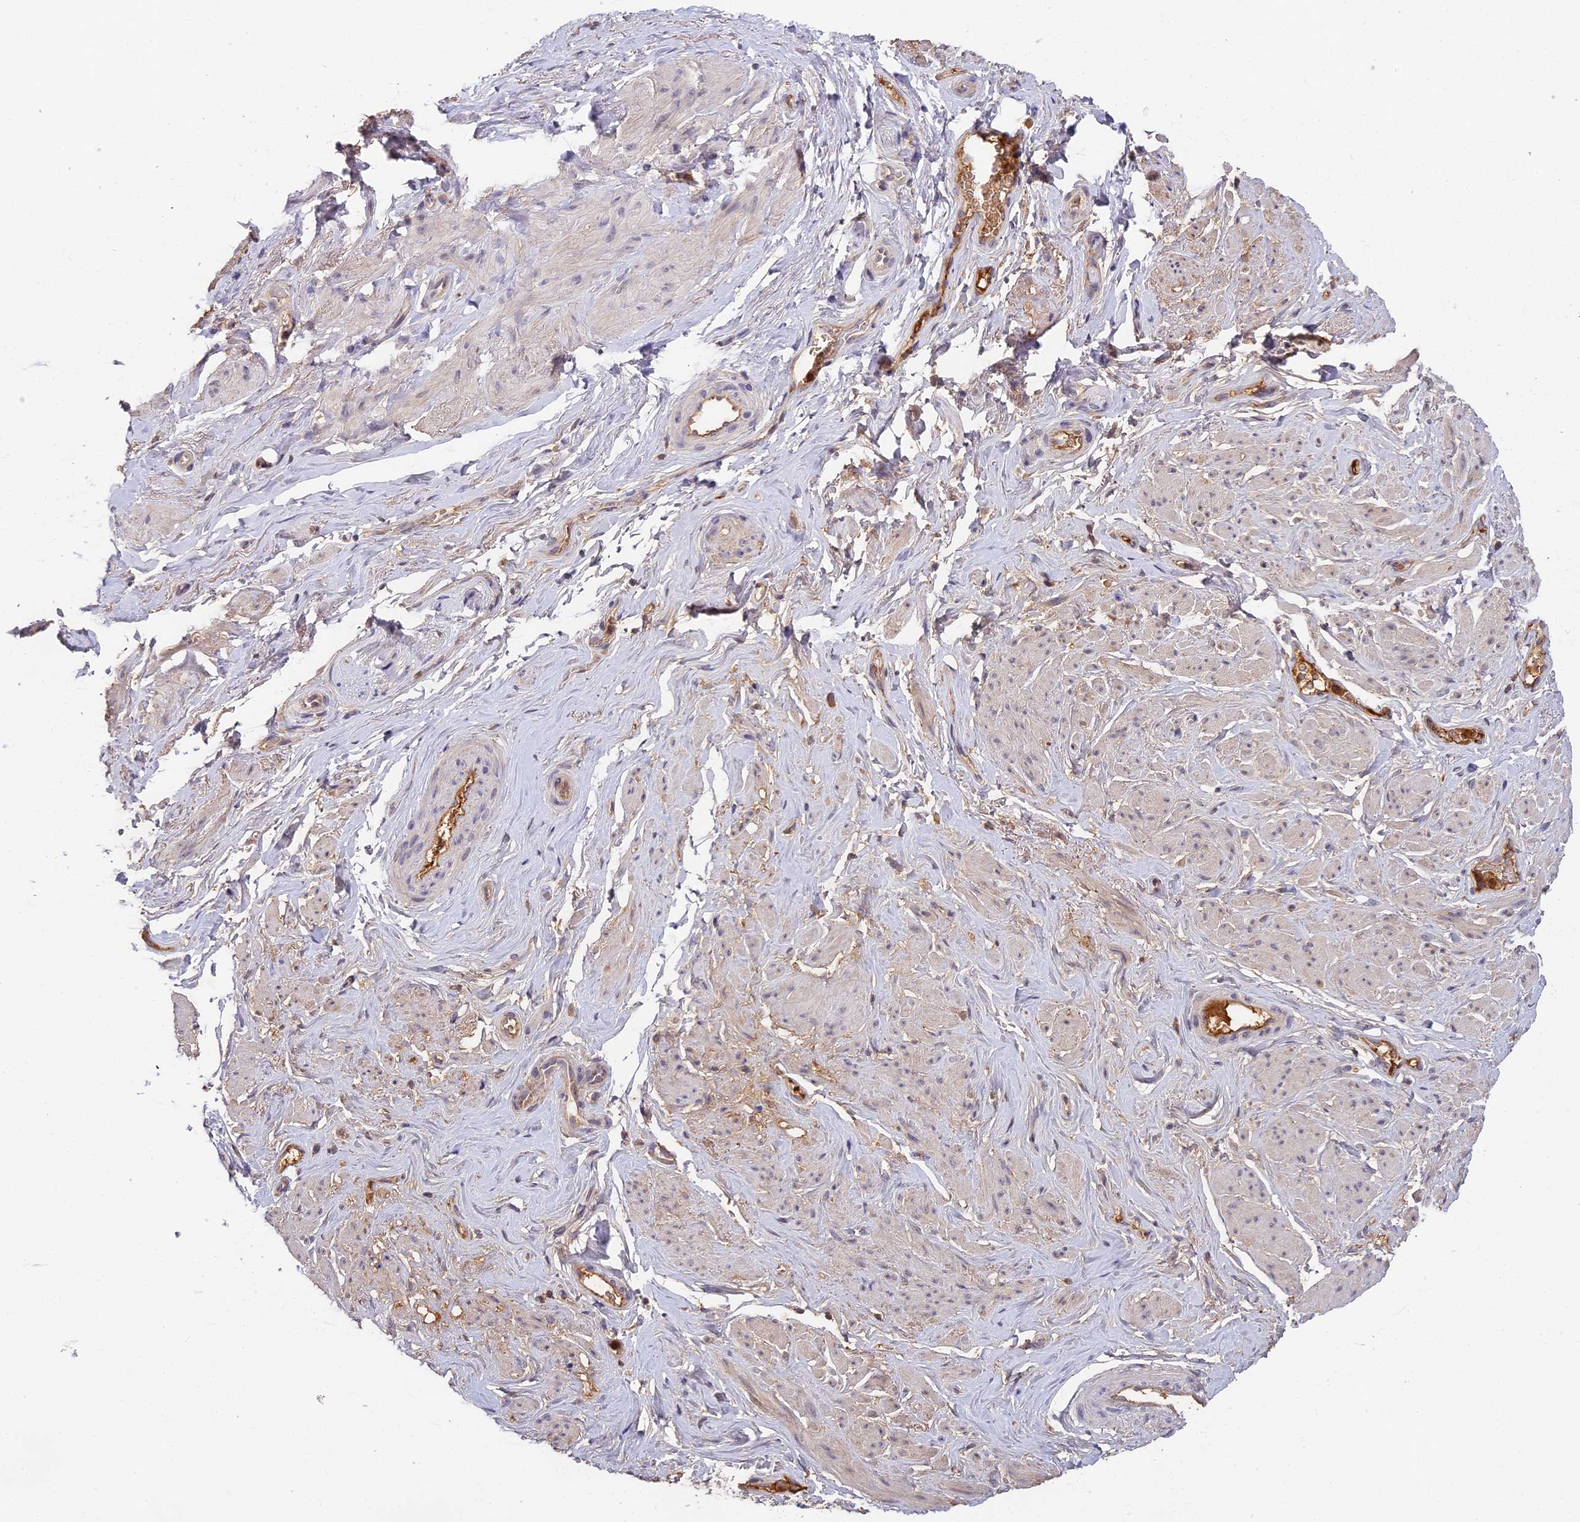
{"staining": {"intensity": "weak", "quantity": "25%-75%", "location": "cytoplasmic/membranous"}, "tissue": "smooth muscle", "cell_type": "Smooth muscle cells", "image_type": "normal", "snomed": [{"axis": "morphology", "description": "Normal tissue, NOS"}, {"axis": "topography", "description": "Smooth muscle"}, {"axis": "topography", "description": "Peripheral nerve tissue"}], "caption": "DAB (3,3'-diaminobenzidine) immunohistochemical staining of unremarkable human smooth muscle shows weak cytoplasmic/membranous protein staining in approximately 25%-75% of smooth muscle cells. (DAB (3,3'-diaminobenzidine) = brown stain, brightfield microscopy at high magnification).", "gene": "ADGRD1", "patient": {"sex": "male", "age": 69}}